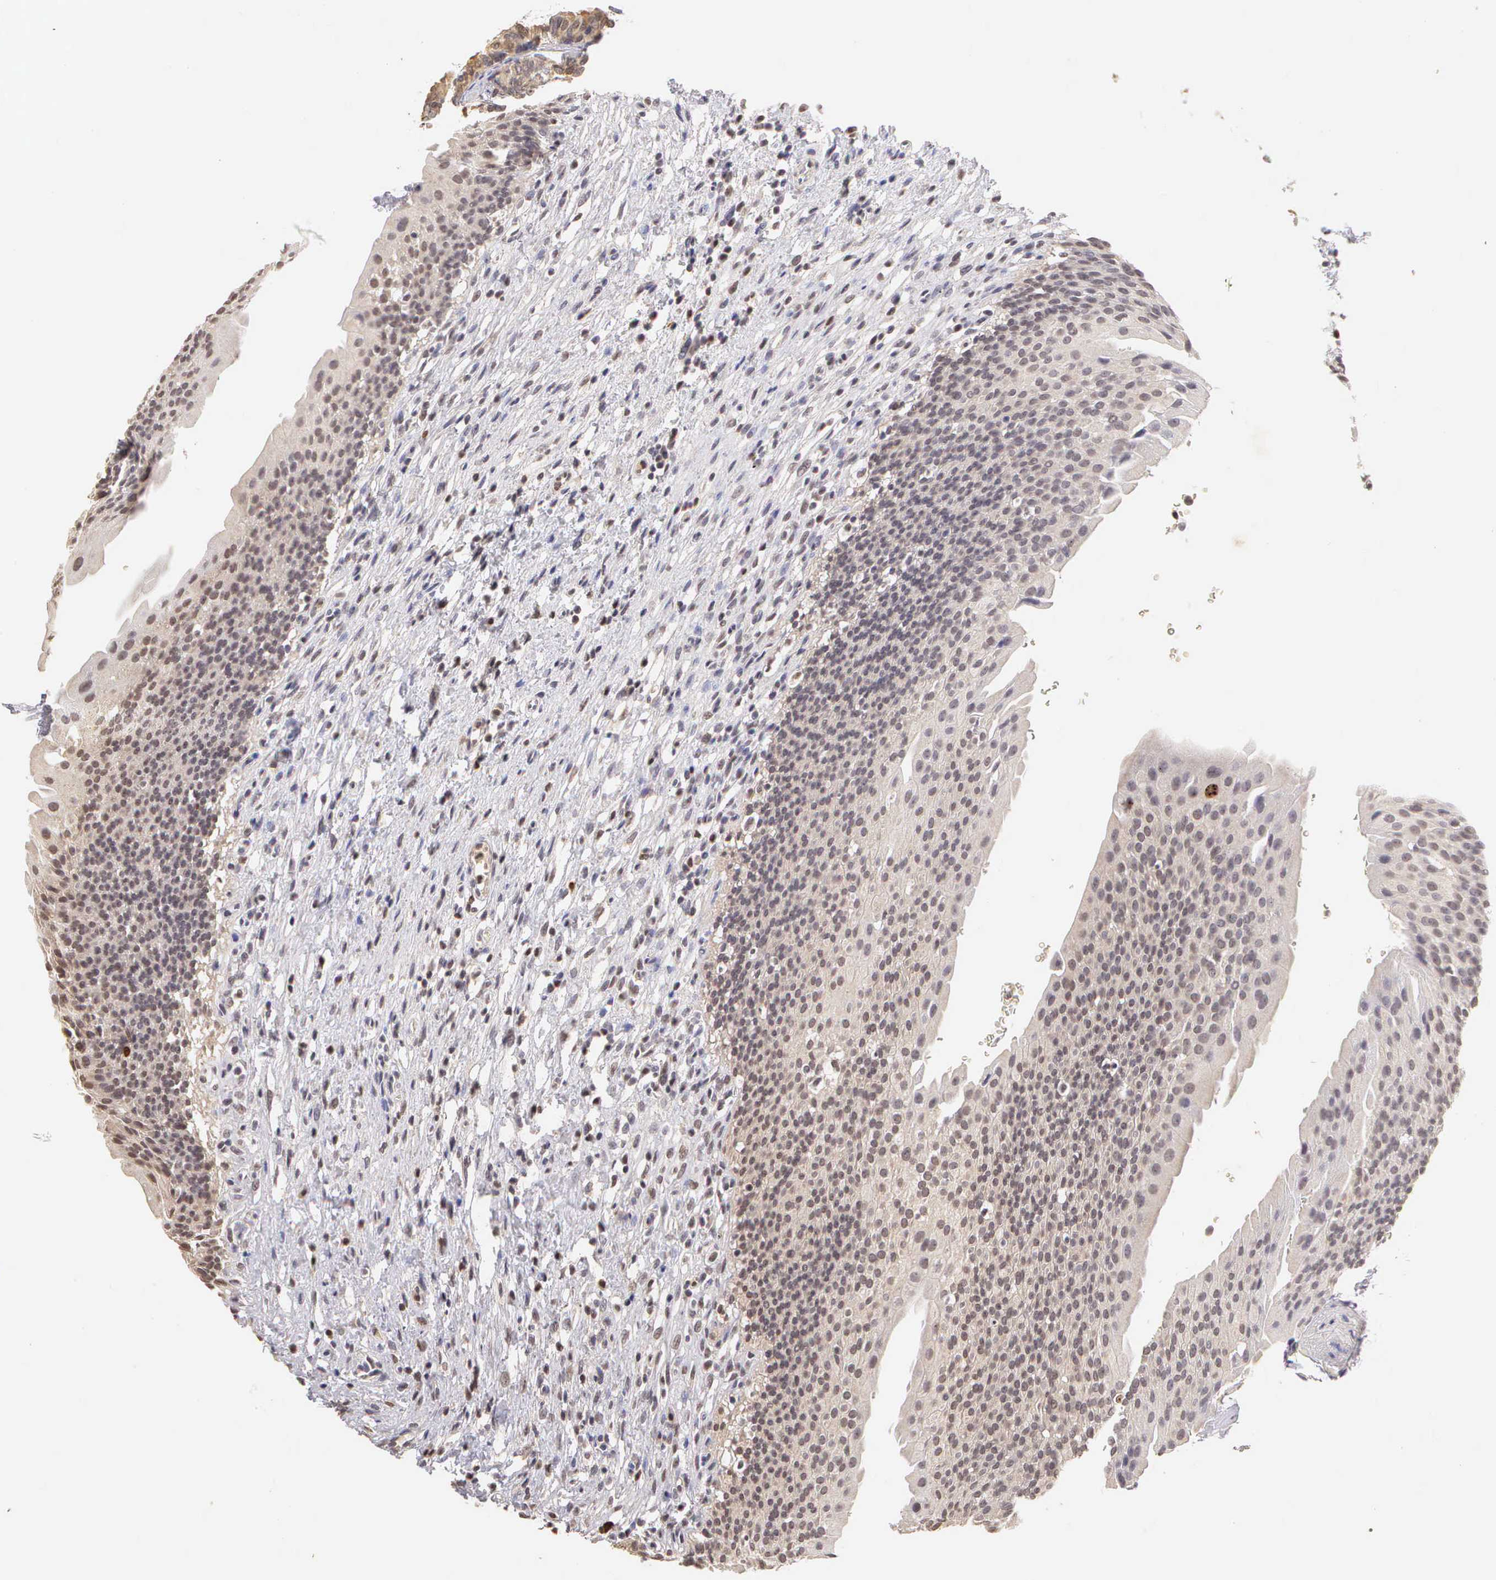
{"staining": {"intensity": "weak", "quantity": "25%-75%", "location": "nuclear"}, "tissue": "urinary bladder", "cell_type": "Urothelial cells", "image_type": "normal", "snomed": [{"axis": "morphology", "description": "Normal tissue, NOS"}, {"axis": "morphology", "description": "Urothelial carcinoma, Low grade"}, {"axis": "topography", "description": "Smooth muscle"}, {"axis": "topography", "description": "Urinary bladder"}], "caption": "An immunohistochemistry (IHC) photomicrograph of unremarkable tissue is shown. Protein staining in brown highlights weak nuclear positivity in urinary bladder within urothelial cells. (brown staining indicates protein expression, while blue staining denotes nuclei).", "gene": "MKI67", "patient": {"sex": "male", "age": 60}}